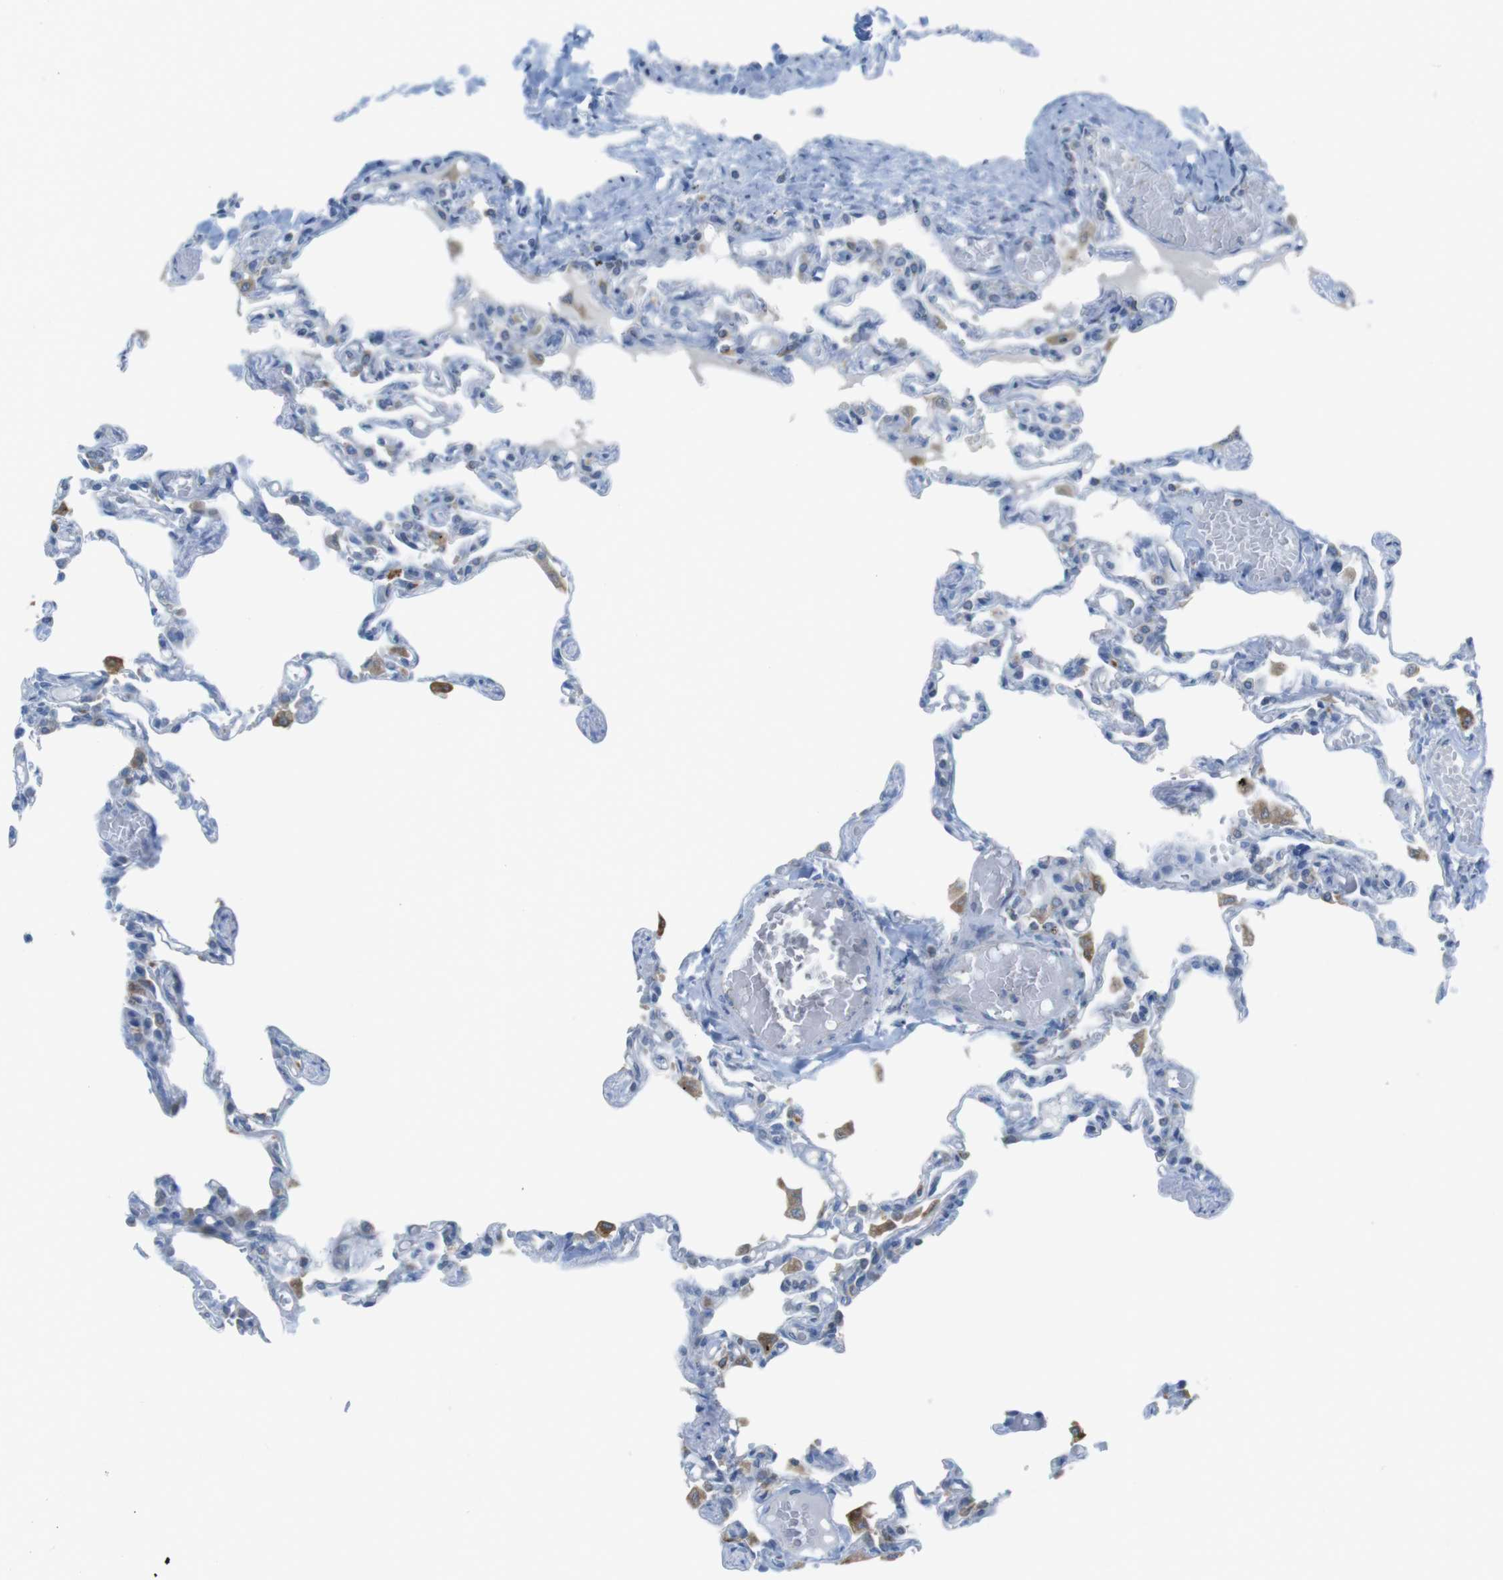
{"staining": {"intensity": "weak", "quantity": "<25%", "location": "cytoplasmic/membranous"}, "tissue": "lung", "cell_type": "Alveolar cells", "image_type": "normal", "snomed": [{"axis": "morphology", "description": "Normal tissue, NOS"}, {"axis": "topography", "description": "Lung"}], "caption": "An immunohistochemistry (IHC) photomicrograph of benign lung is shown. There is no staining in alveolar cells of lung.", "gene": "GRIK1", "patient": {"sex": "male", "age": 21}}